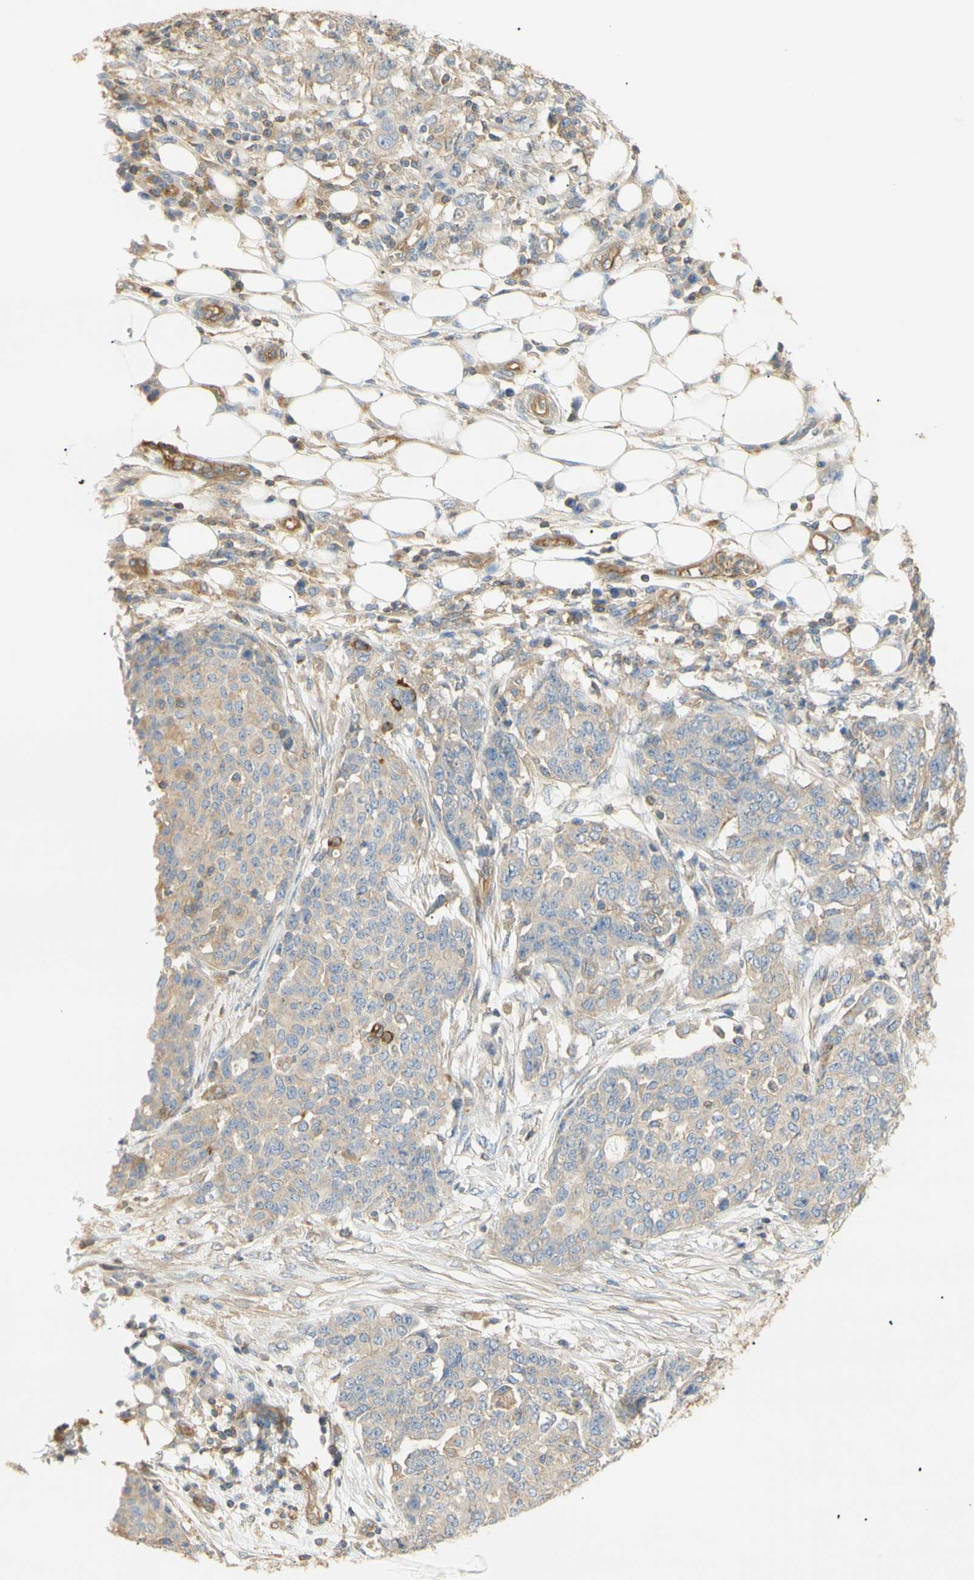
{"staining": {"intensity": "negative", "quantity": "none", "location": "none"}, "tissue": "ovarian cancer", "cell_type": "Tumor cells", "image_type": "cancer", "snomed": [{"axis": "morphology", "description": "Cystadenocarcinoma, serous, NOS"}, {"axis": "topography", "description": "Soft tissue"}, {"axis": "topography", "description": "Ovary"}], "caption": "This is an IHC histopathology image of ovarian cancer. There is no staining in tumor cells.", "gene": "KCNE4", "patient": {"sex": "female", "age": 57}}